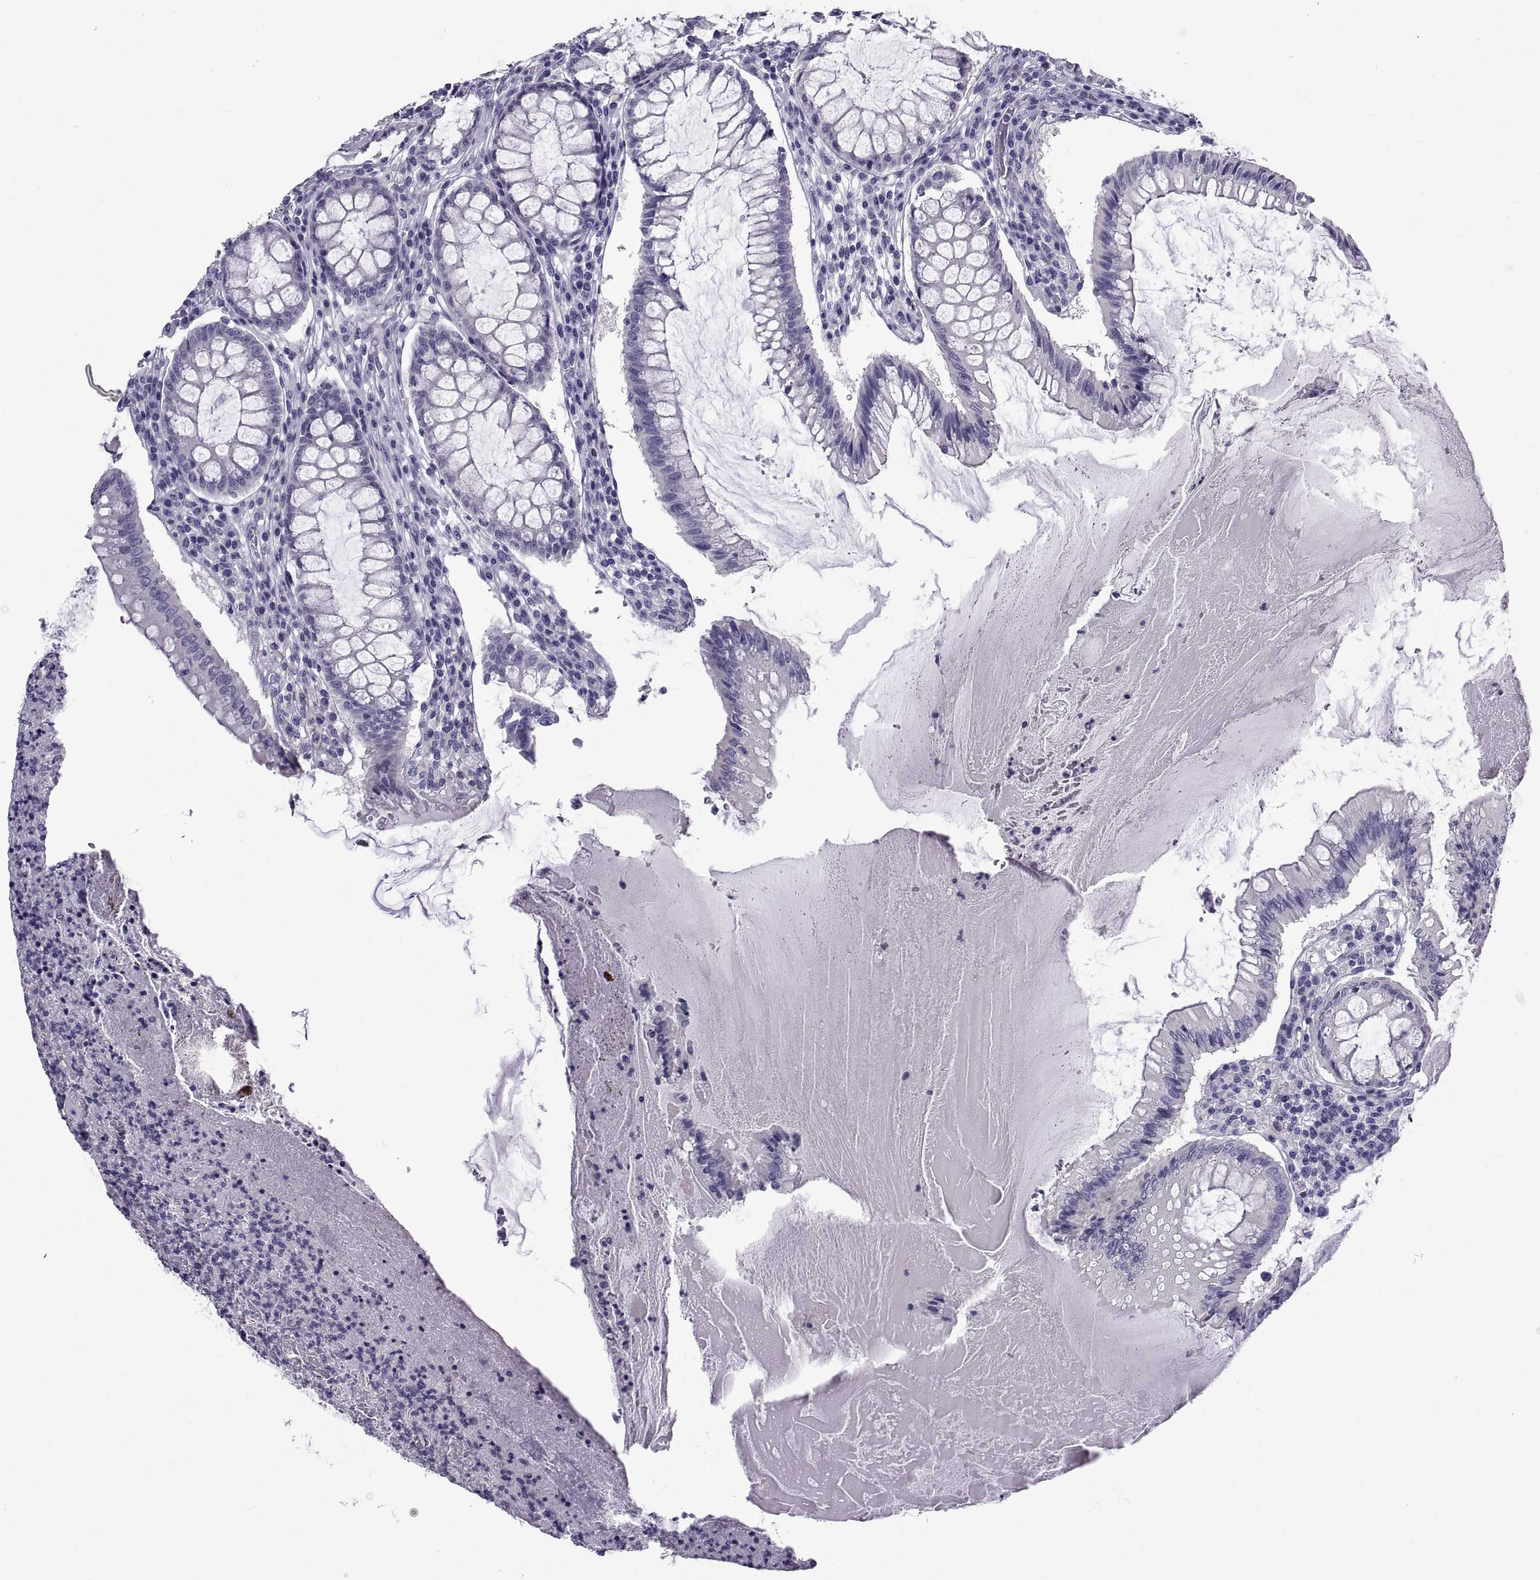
{"staining": {"intensity": "negative", "quantity": "none", "location": "none"}, "tissue": "colorectal cancer", "cell_type": "Tumor cells", "image_type": "cancer", "snomed": [{"axis": "morphology", "description": "Adenocarcinoma, NOS"}, {"axis": "topography", "description": "Colon"}], "caption": "The micrograph displays no staining of tumor cells in colorectal adenocarcinoma.", "gene": "SPDYE1", "patient": {"sex": "female", "age": 70}}